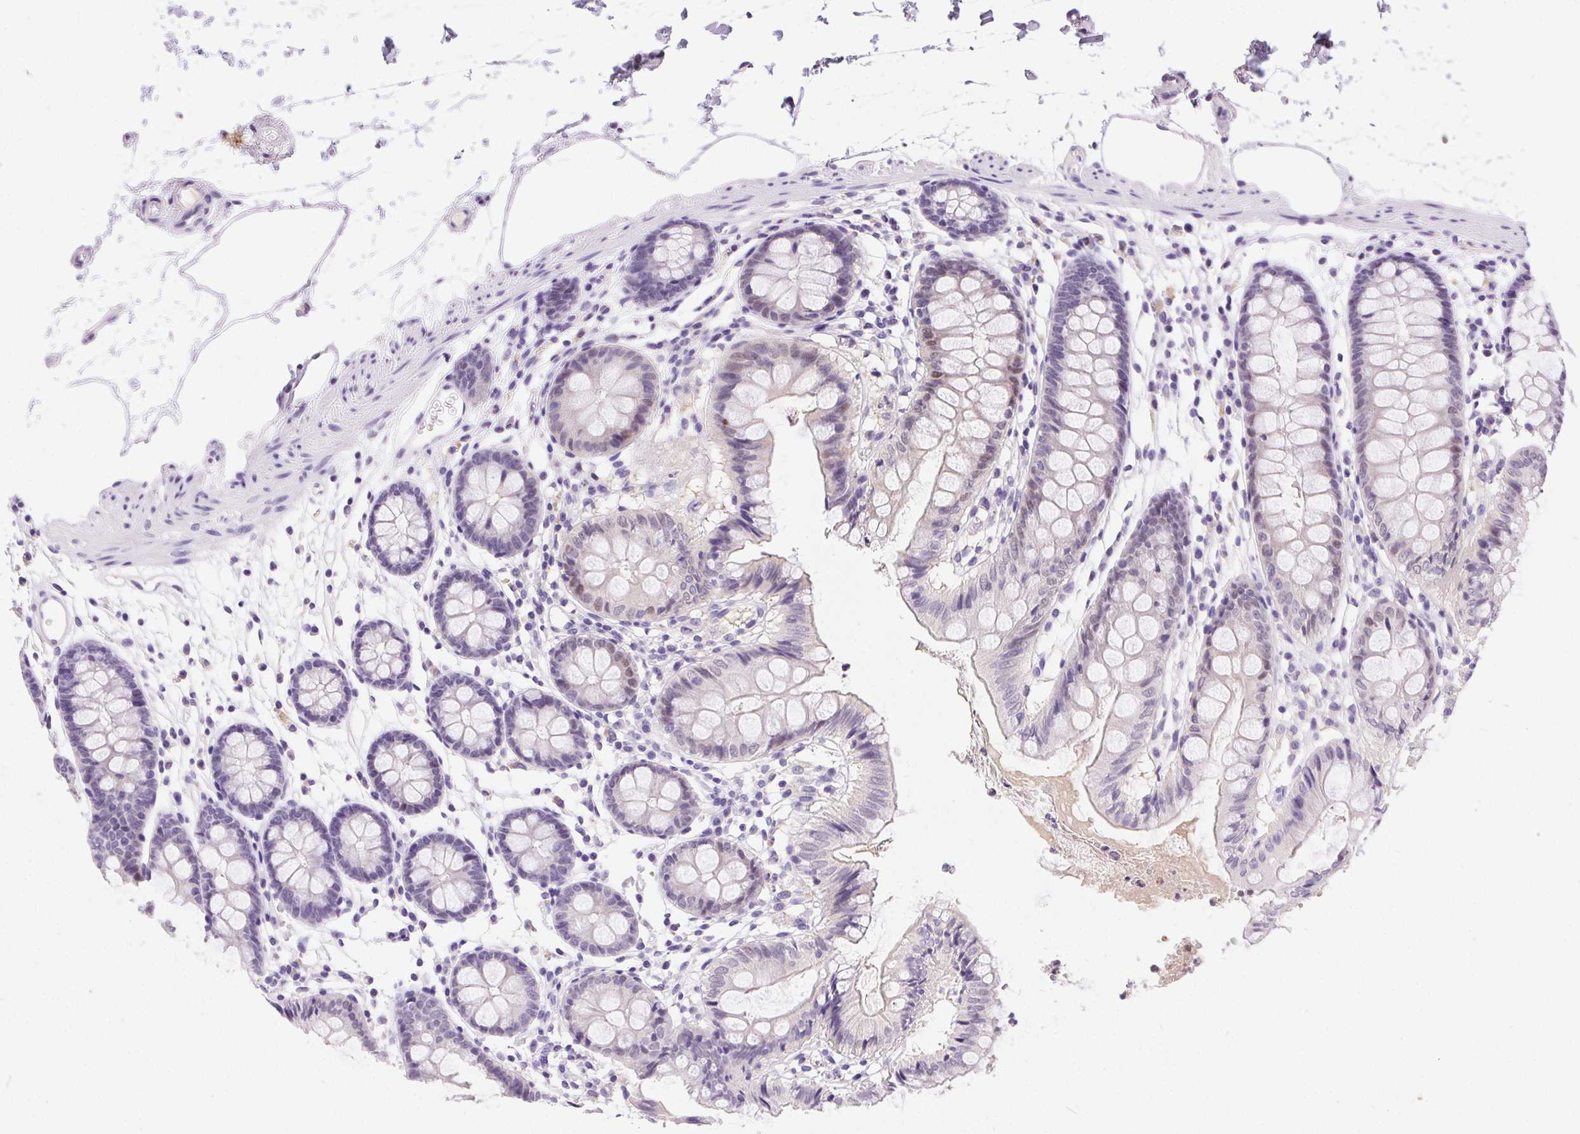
{"staining": {"intensity": "negative", "quantity": "none", "location": "none"}, "tissue": "colon", "cell_type": "Endothelial cells", "image_type": "normal", "snomed": [{"axis": "morphology", "description": "Normal tissue, NOS"}, {"axis": "topography", "description": "Colon"}], "caption": "The photomicrograph demonstrates no staining of endothelial cells in benign colon. (DAB IHC, high magnification).", "gene": "SSTR4", "patient": {"sex": "female", "age": 84}}